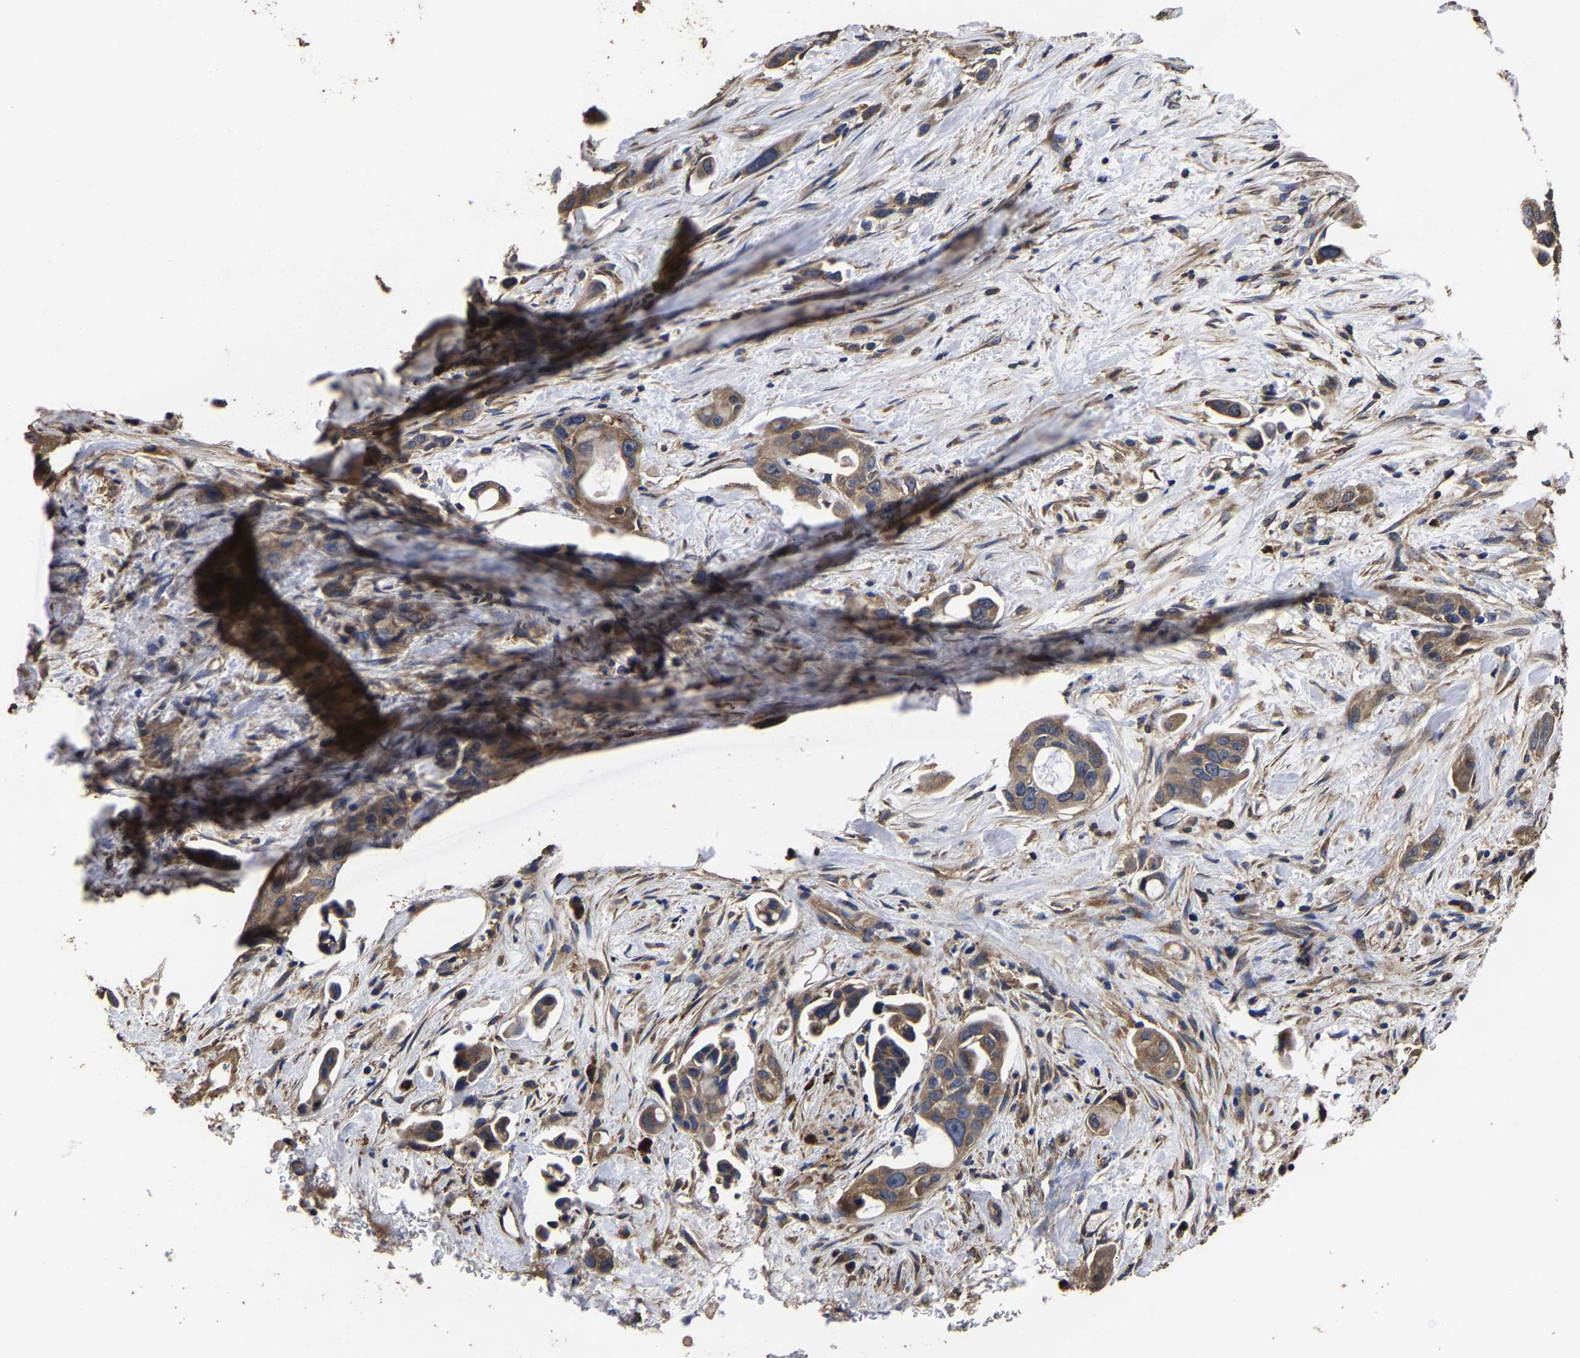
{"staining": {"intensity": "moderate", "quantity": ">75%", "location": "cytoplasmic/membranous"}, "tissue": "pancreatic cancer", "cell_type": "Tumor cells", "image_type": "cancer", "snomed": [{"axis": "morphology", "description": "Adenocarcinoma, NOS"}, {"axis": "topography", "description": "Pancreas"}], "caption": "Approximately >75% of tumor cells in human adenocarcinoma (pancreatic) display moderate cytoplasmic/membranous protein positivity as visualized by brown immunohistochemical staining.", "gene": "ITCH", "patient": {"sex": "male", "age": 53}}